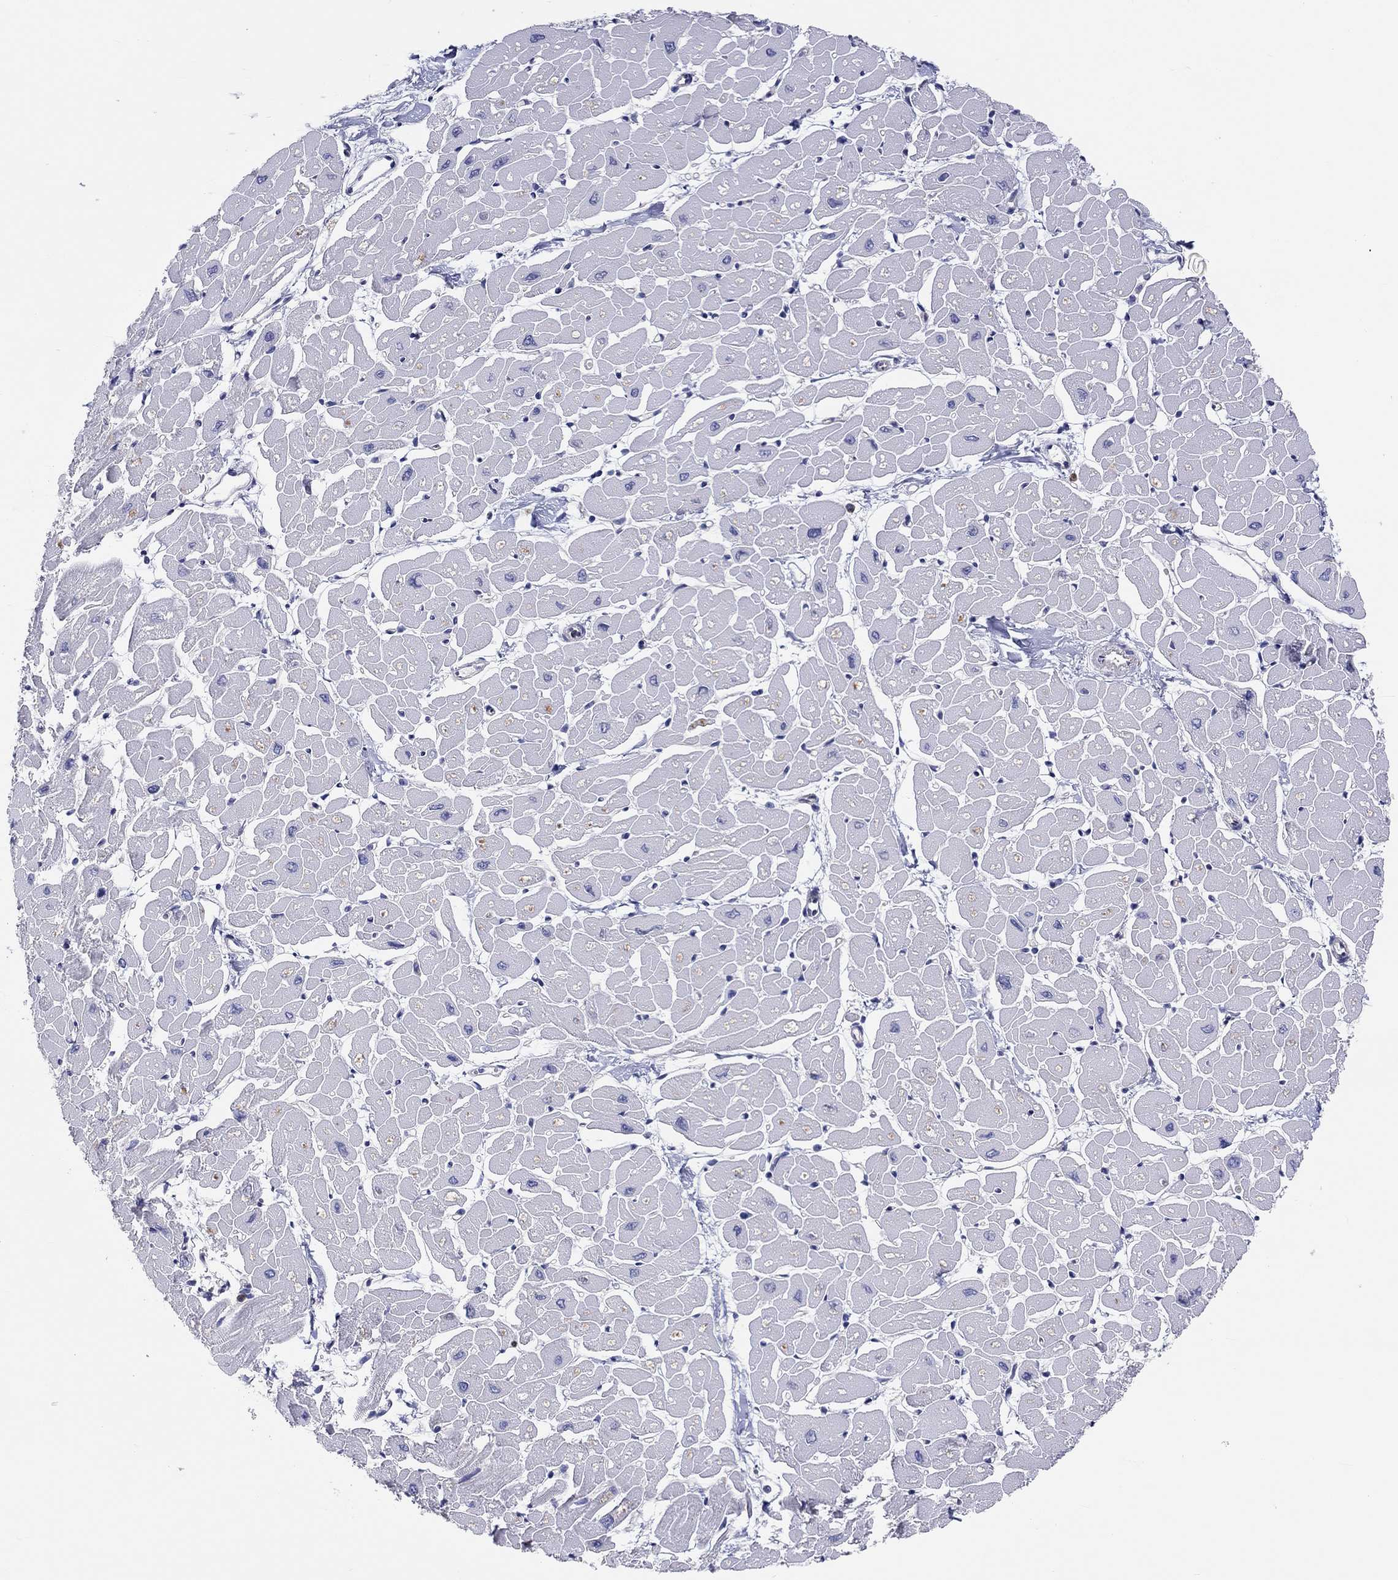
{"staining": {"intensity": "negative", "quantity": "none", "location": "none"}, "tissue": "heart muscle", "cell_type": "Cardiomyocytes", "image_type": "normal", "snomed": [{"axis": "morphology", "description": "Normal tissue, NOS"}, {"axis": "topography", "description": "Heart"}], "caption": "Cardiomyocytes are negative for brown protein staining in unremarkable heart muscle. (DAB IHC, high magnification).", "gene": "ABCG4", "patient": {"sex": "male", "age": 57}}